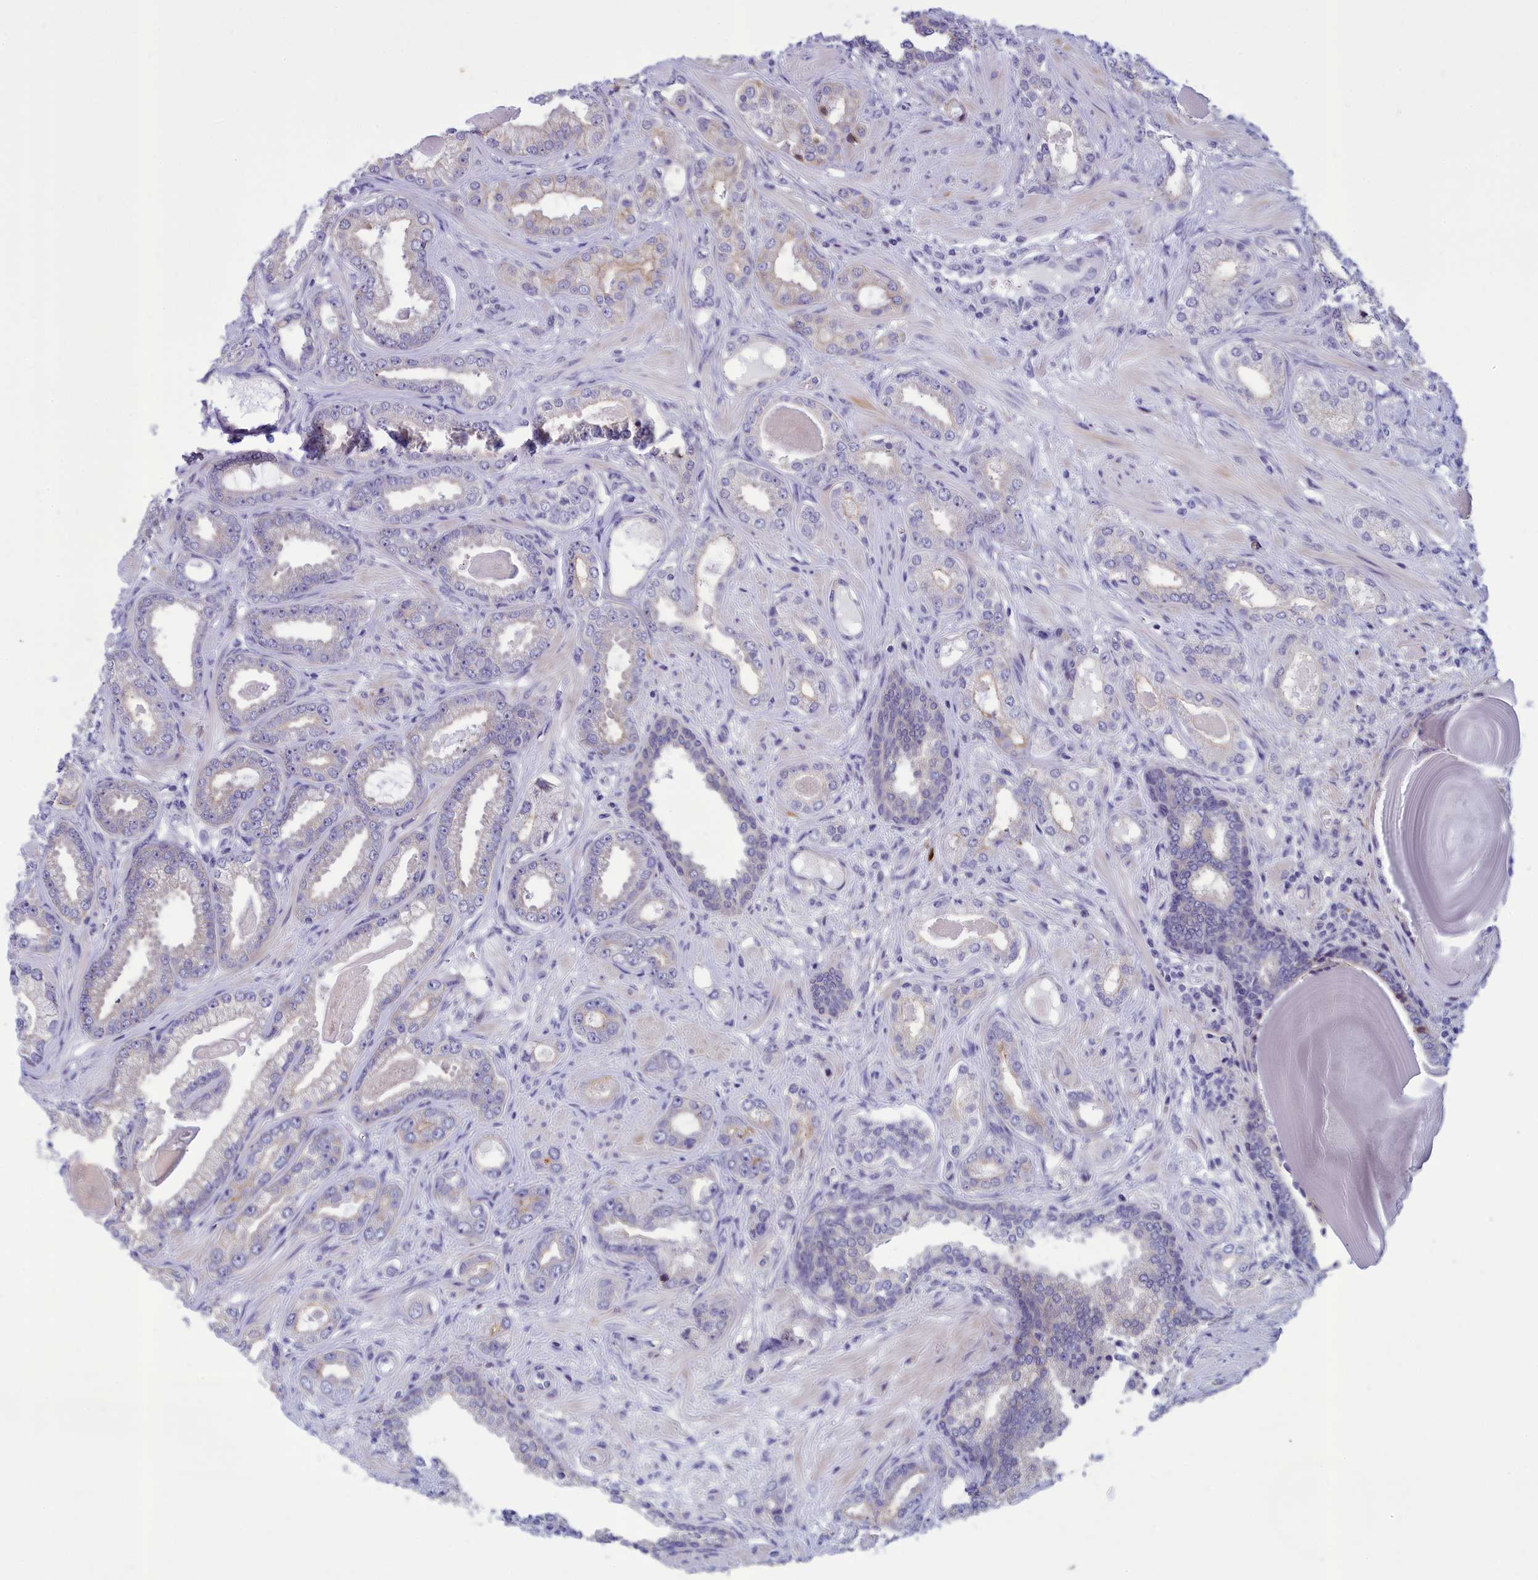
{"staining": {"intensity": "negative", "quantity": "none", "location": "none"}, "tissue": "prostate cancer", "cell_type": "Tumor cells", "image_type": "cancer", "snomed": [{"axis": "morphology", "description": "Adenocarcinoma, Low grade"}, {"axis": "topography", "description": "Prostate"}], "caption": "DAB (3,3'-diaminobenzidine) immunohistochemical staining of human adenocarcinoma (low-grade) (prostate) shows no significant positivity in tumor cells.", "gene": "CORO2A", "patient": {"sex": "male", "age": 64}}